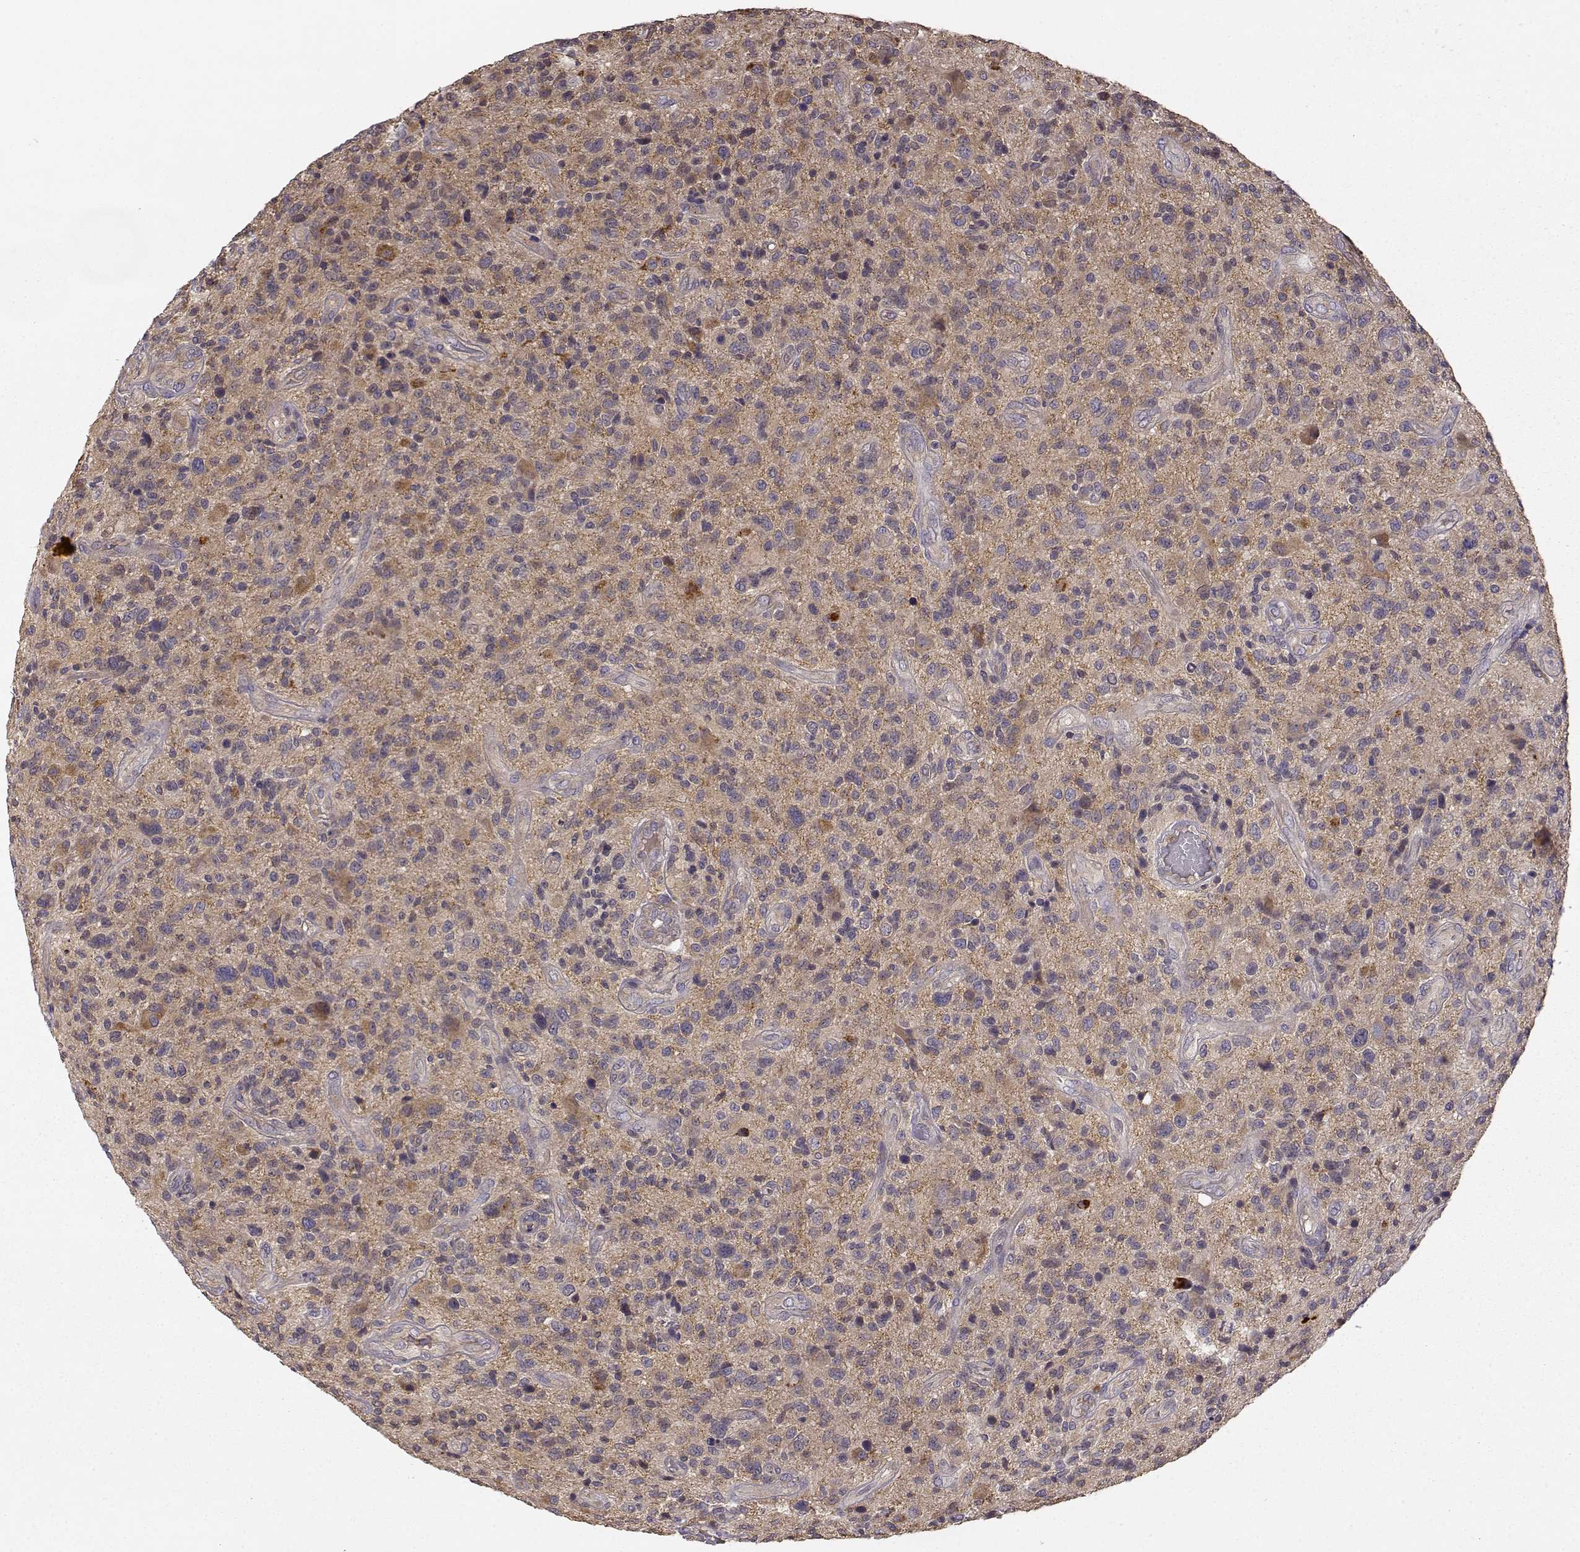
{"staining": {"intensity": "weak", "quantity": ">75%", "location": "cytoplasmic/membranous"}, "tissue": "glioma", "cell_type": "Tumor cells", "image_type": "cancer", "snomed": [{"axis": "morphology", "description": "Glioma, malignant, High grade"}, {"axis": "topography", "description": "Brain"}], "caption": "High-power microscopy captured an IHC photomicrograph of high-grade glioma (malignant), revealing weak cytoplasmic/membranous positivity in about >75% of tumor cells.", "gene": "CRIM1", "patient": {"sex": "male", "age": 47}}